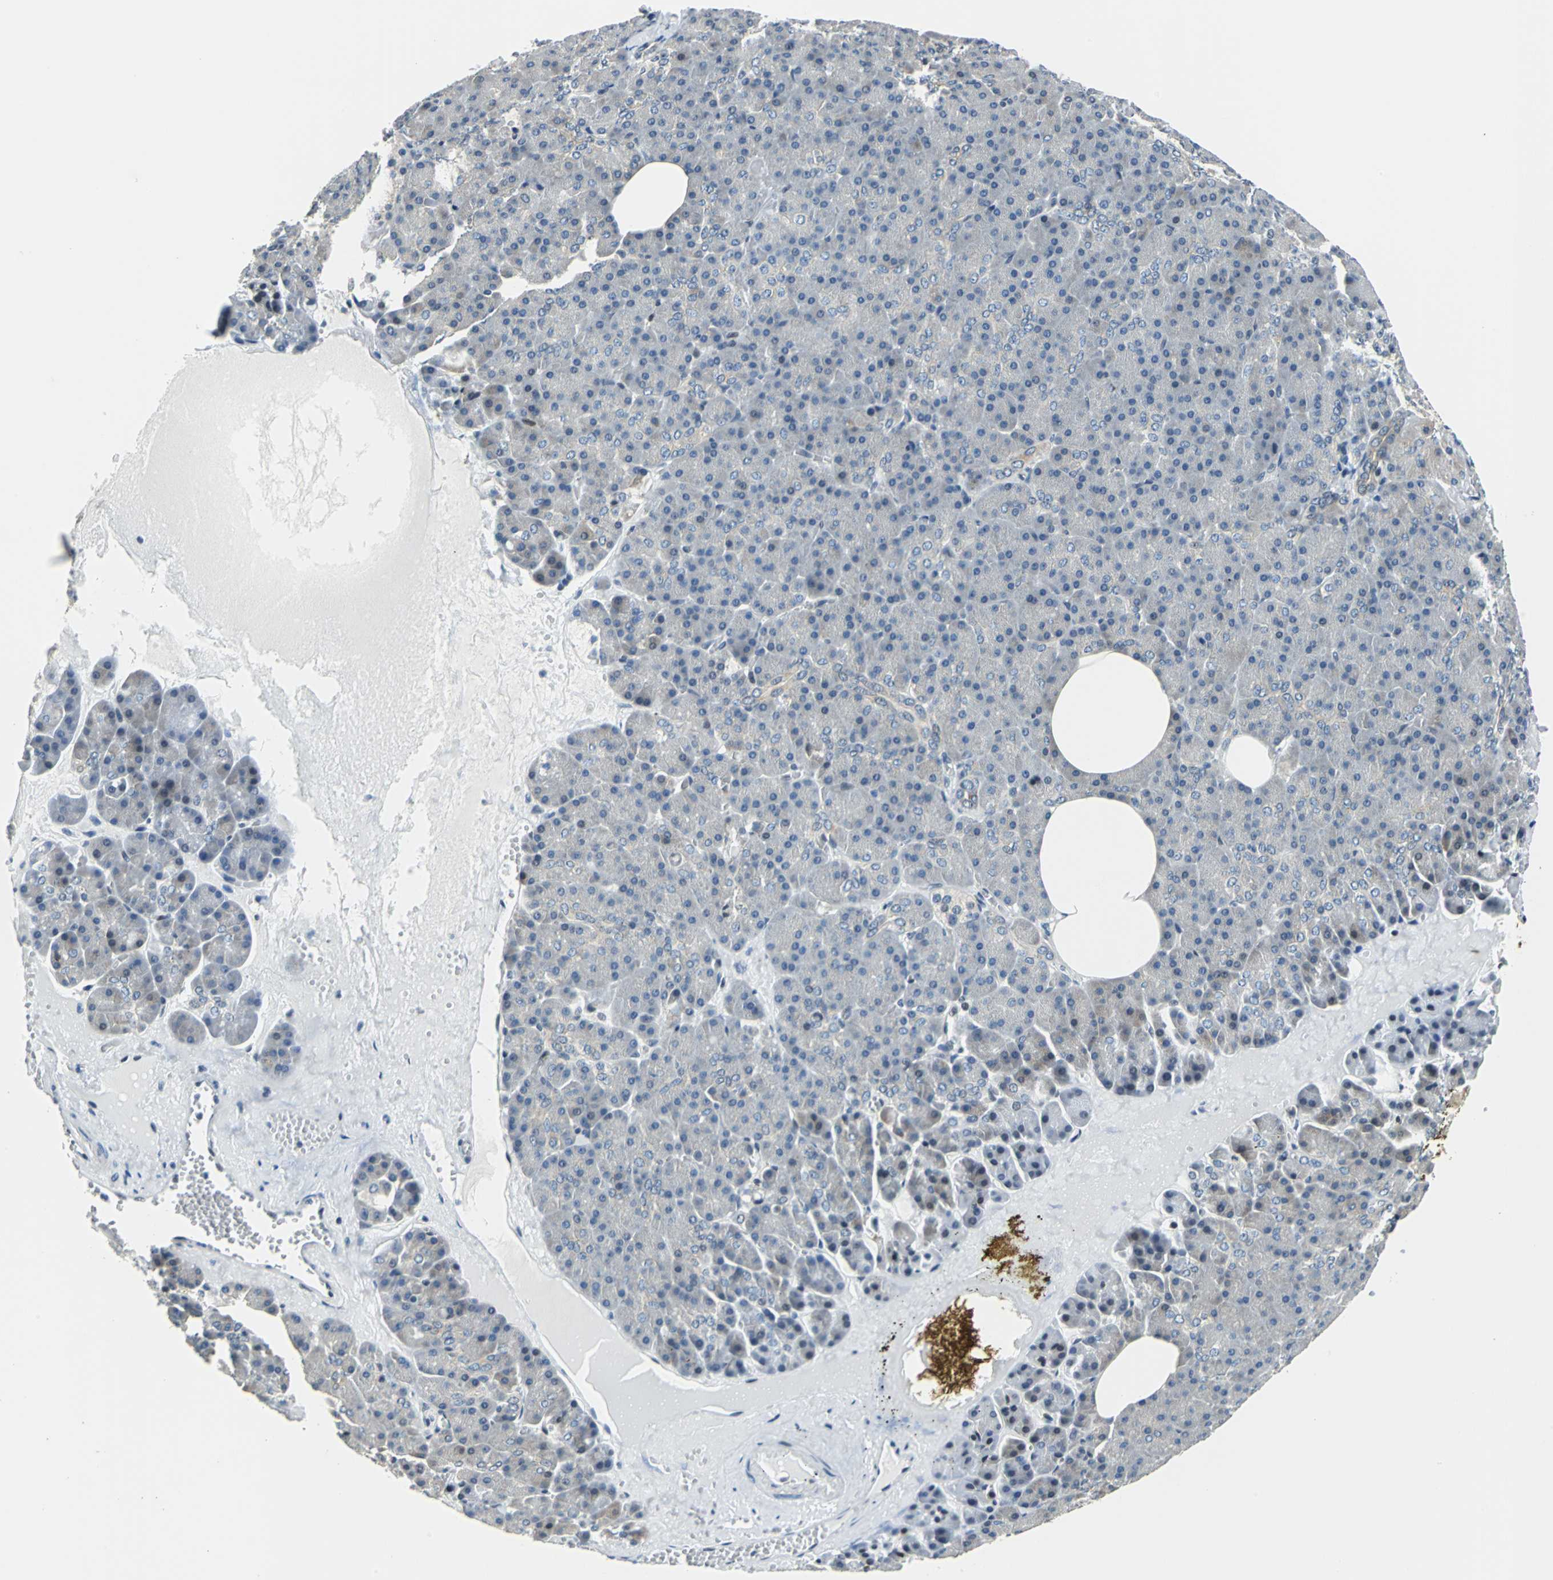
{"staining": {"intensity": "weak", "quantity": "25%-75%", "location": "cytoplasmic/membranous"}, "tissue": "carcinoid", "cell_type": "Tumor cells", "image_type": "cancer", "snomed": [{"axis": "morphology", "description": "Normal tissue, NOS"}, {"axis": "morphology", "description": "Carcinoid, malignant, NOS"}, {"axis": "topography", "description": "Pancreas"}], "caption": "DAB immunohistochemical staining of malignant carcinoid exhibits weak cytoplasmic/membranous protein staining in about 25%-75% of tumor cells.", "gene": "HCFC2", "patient": {"sex": "female", "age": 35}}